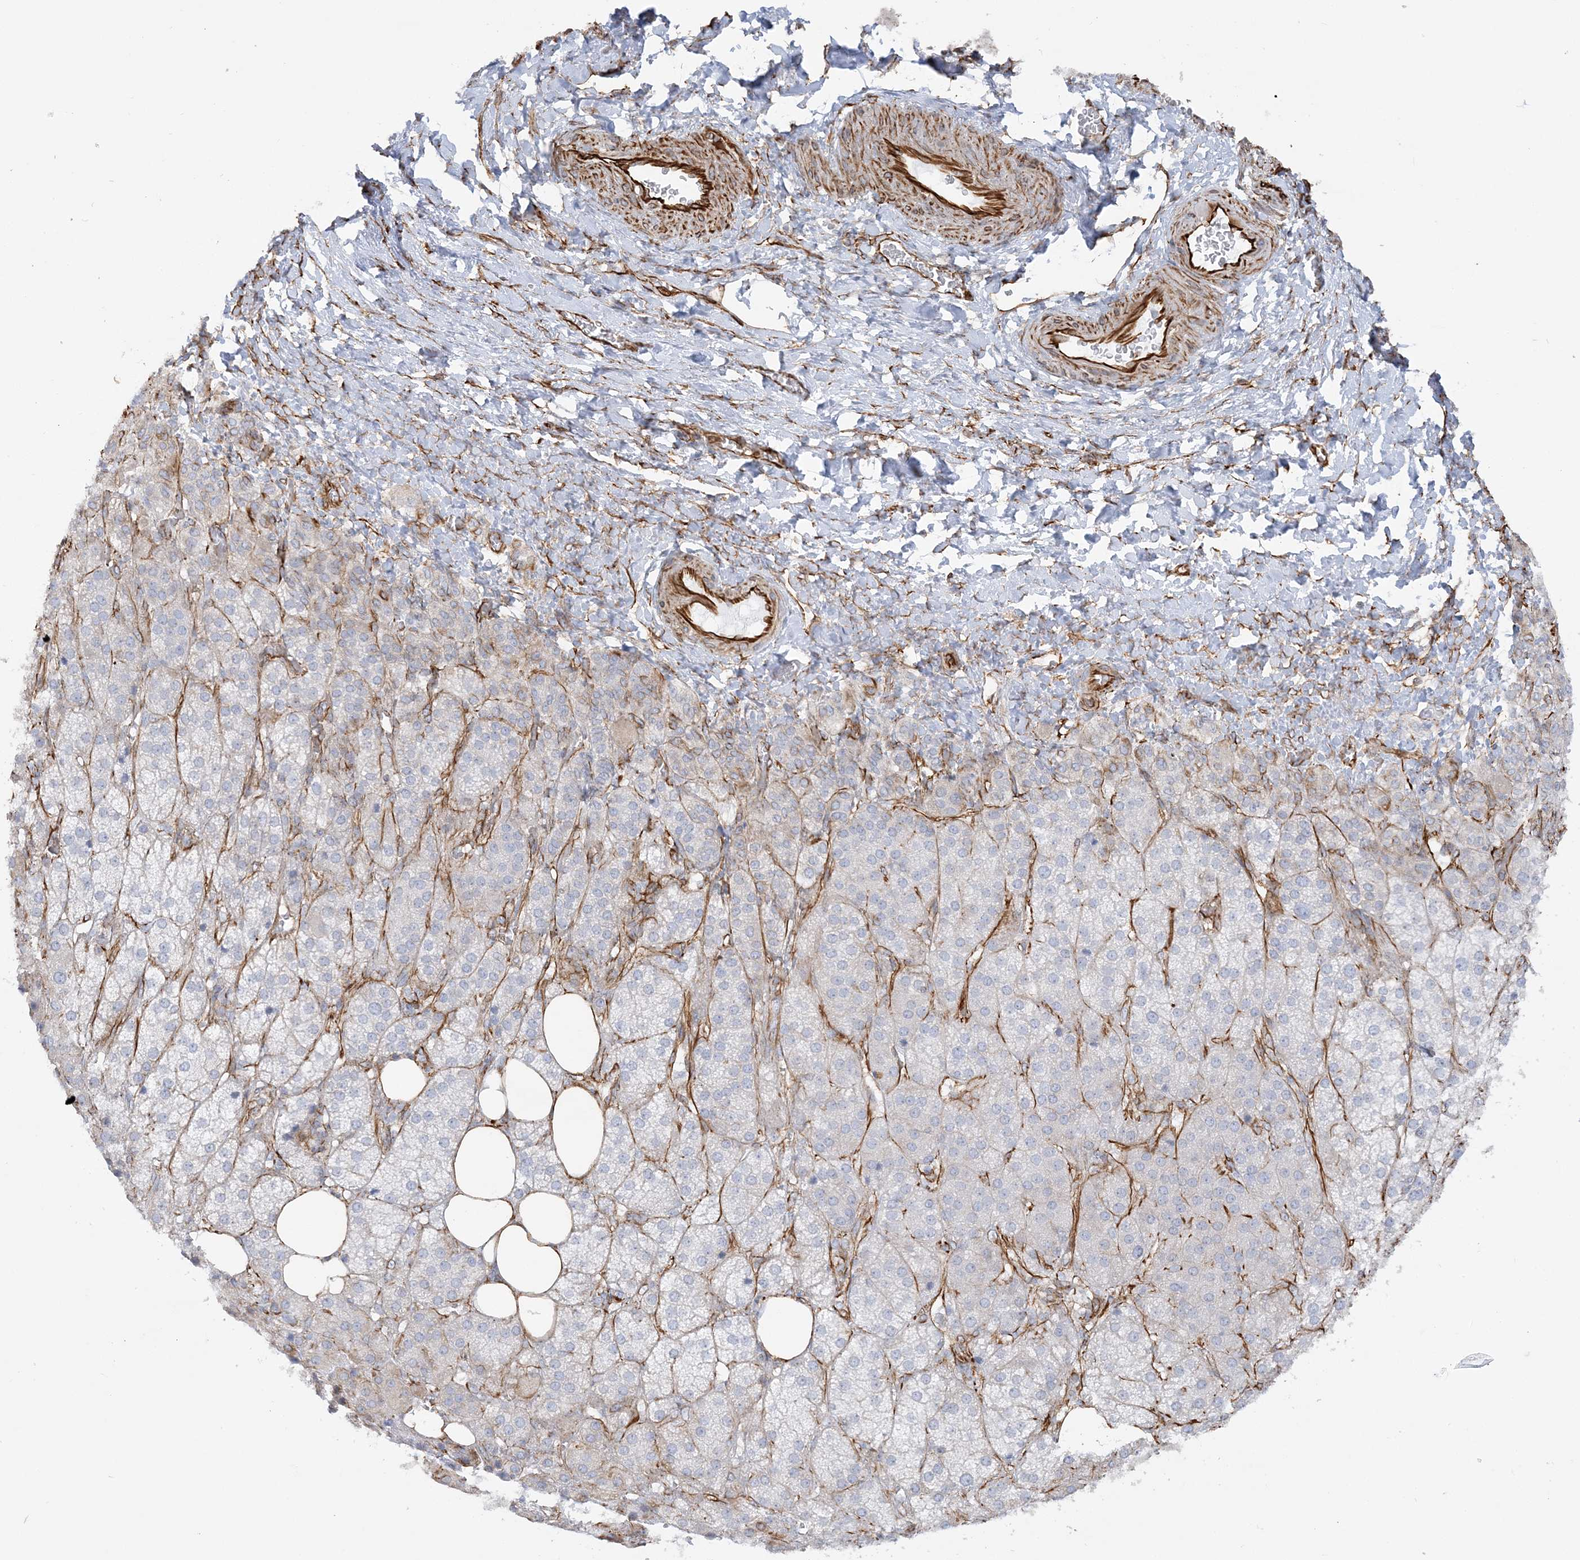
{"staining": {"intensity": "negative", "quantity": "none", "location": "none"}, "tissue": "adrenal gland", "cell_type": "Glandular cells", "image_type": "normal", "snomed": [{"axis": "morphology", "description": "Normal tissue, NOS"}, {"axis": "topography", "description": "Adrenal gland"}], "caption": "Immunohistochemistry image of normal adrenal gland: human adrenal gland stained with DAB (3,3'-diaminobenzidine) reveals no significant protein positivity in glandular cells.", "gene": "SCLT1", "patient": {"sex": "female", "age": 57}}